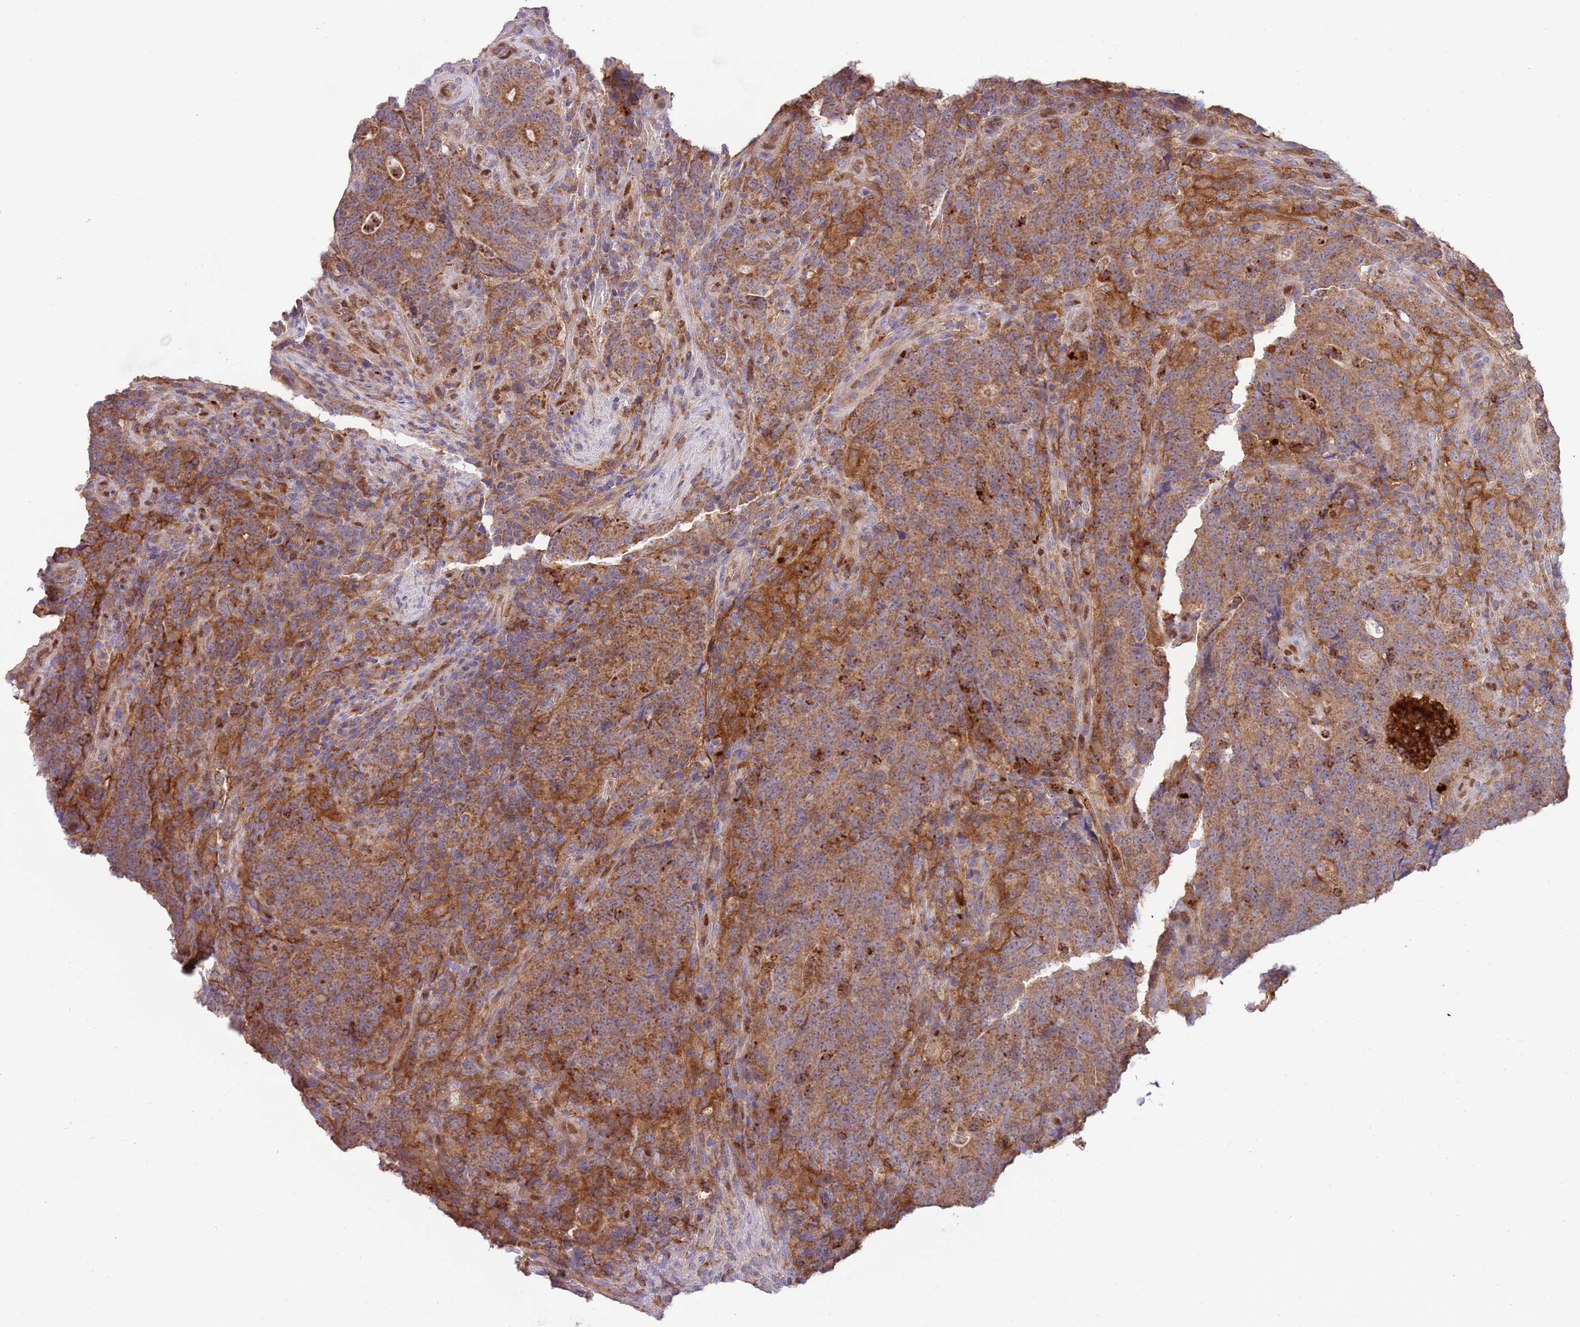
{"staining": {"intensity": "moderate", "quantity": ">75%", "location": "cytoplasmic/membranous"}, "tissue": "colorectal cancer", "cell_type": "Tumor cells", "image_type": "cancer", "snomed": [{"axis": "morphology", "description": "Adenocarcinoma, NOS"}, {"axis": "topography", "description": "Colon"}], "caption": "This is an image of immunohistochemistry staining of colorectal cancer, which shows moderate positivity in the cytoplasmic/membranous of tumor cells.", "gene": "DDT", "patient": {"sex": "female", "age": 75}}